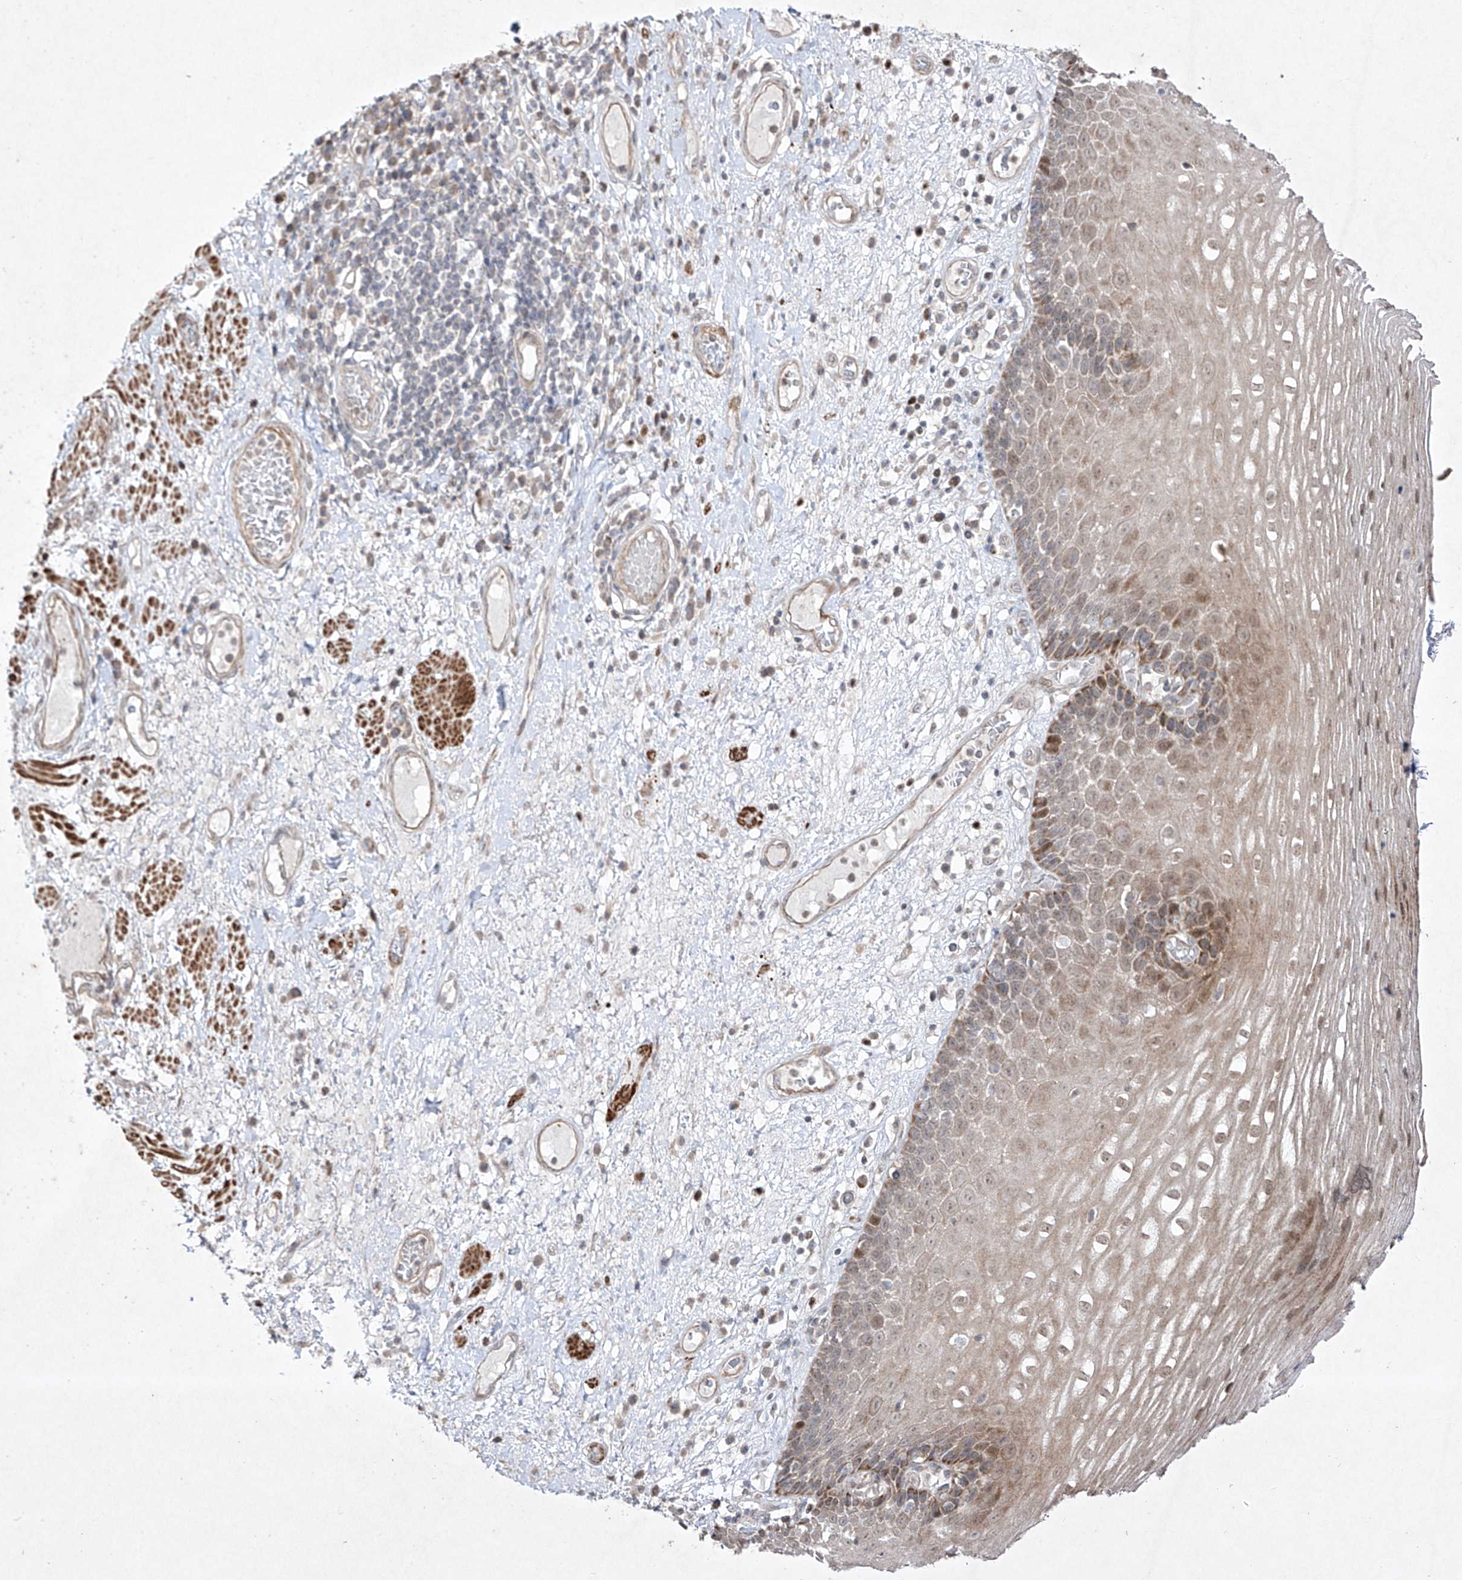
{"staining": {"intensity": "moderate", "quantity": "25%-75%", "location": "cytoplasmic/membranous,nuclear"}, "tissue": "esophagus", "cell_type": "Squamous epithelial cells", "image_type": "normal", "snomed": [{"axis": "morphology", "description": "Normal tissue, NOS"}, {"axis": "morphology", "description": "Adenocarcinoma, NOS"}, {"axis": "topography", "description": "Esophagus"}], "caption": "IHC of unremarkable human esophagus exhibits medium levels of moderate cytoplasmic/membranous,nuclear expression in approximately 25%-75% of squamous epithelial cells. (DAB (3,3'-diaminobenzidine) IHC, brown staining for protein, blue staining for nuclei).", "gene": "KDM1B", "patient": {"sex": "male", "age": 62}}